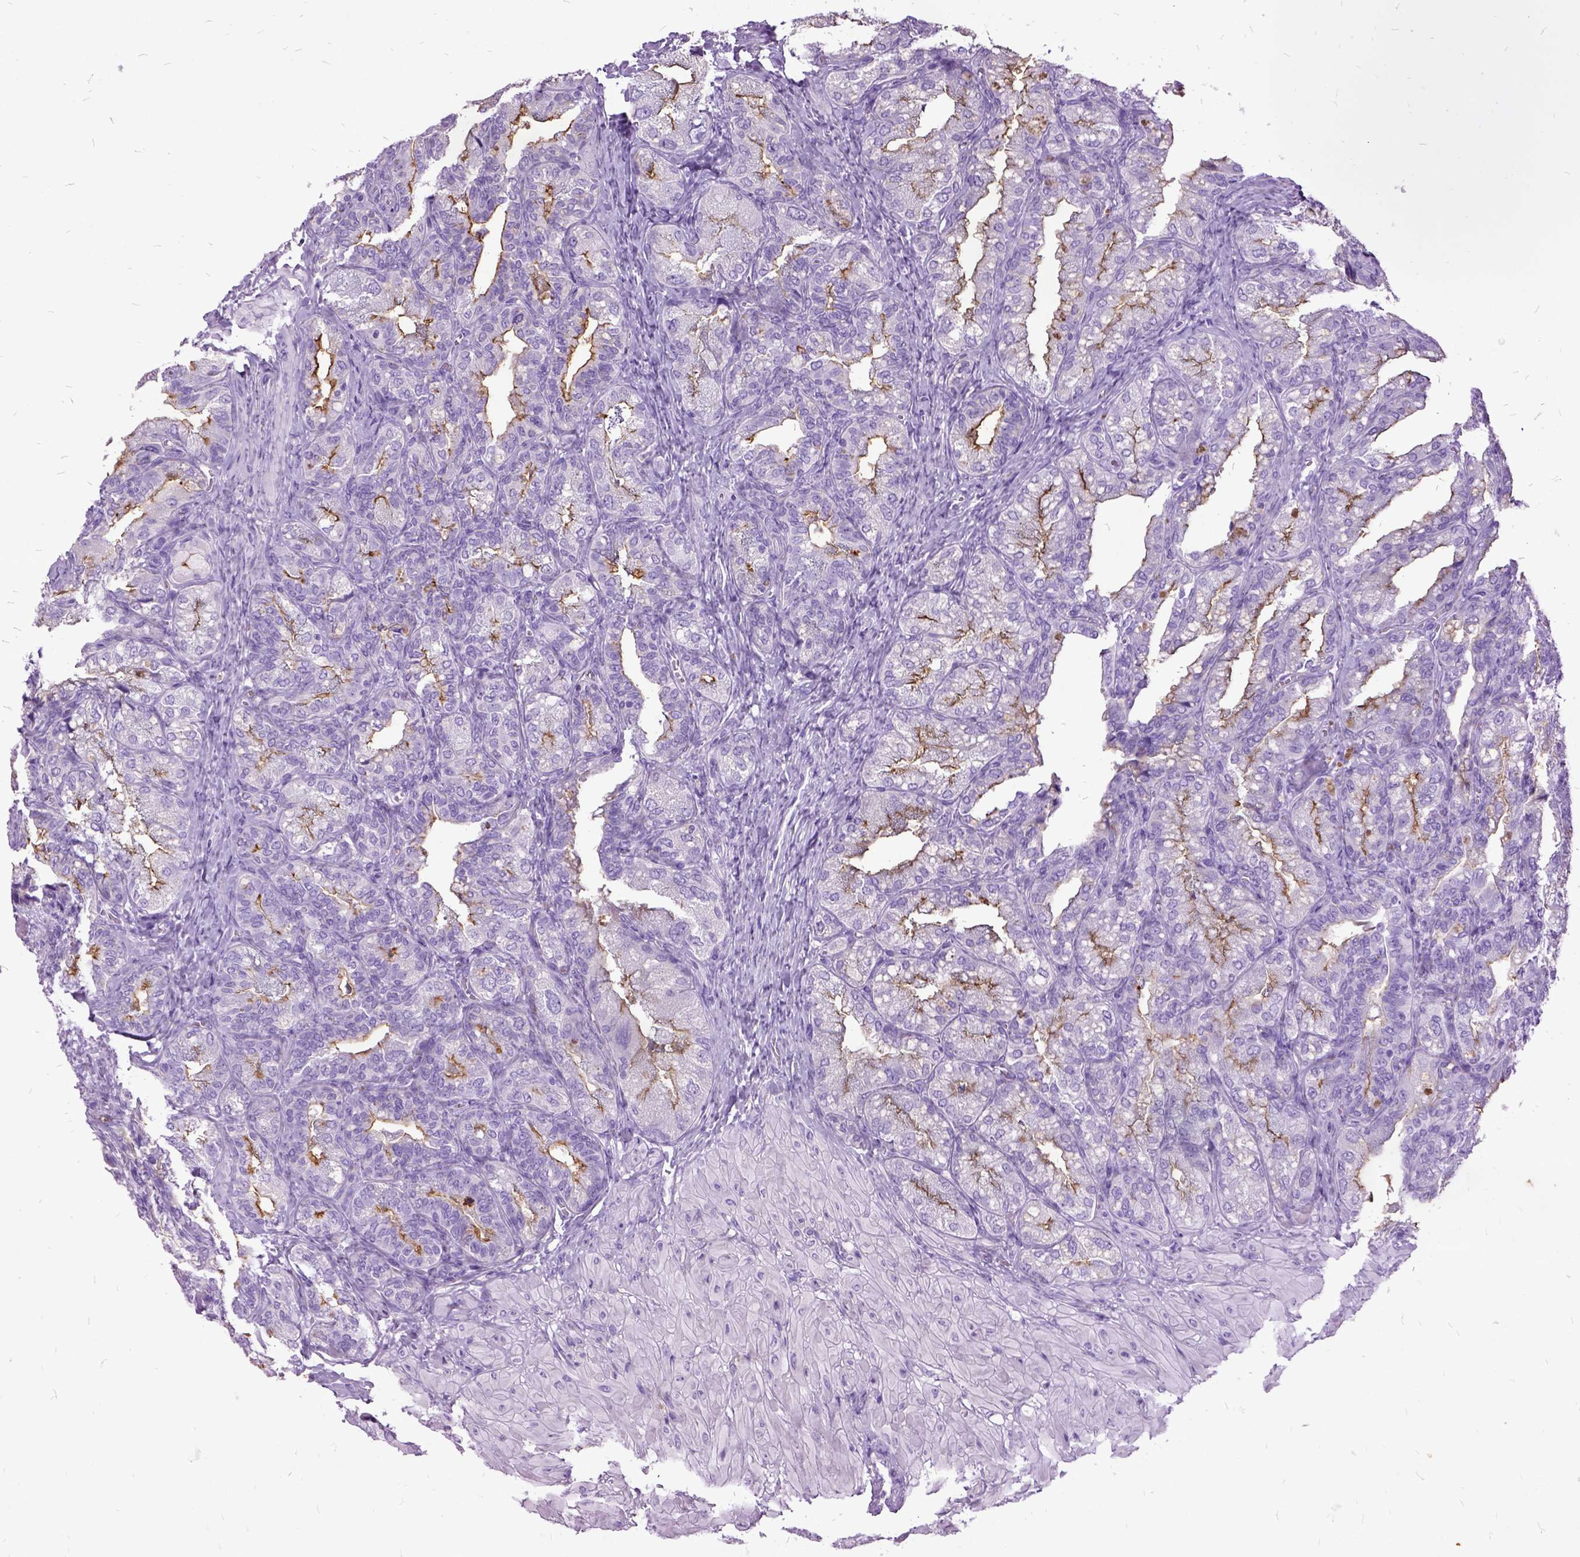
{"staining": {"intensity": "moderate", "quantity": "25%-75%", "location": "cytoplasmic/membranous"}, "tissue": "seminal vesicle", "cell_type": "Glandular cells", "image_type": "normal", "snomed": [{"axis": "morphology", "description": "Normal tissue, NOS"}, {"axis": "topography", "description": "Seminal veicle"}], "caption": "Immunohistochemistry (IHC) photomicrograph of benign seminal vesicle: seminal vesicle stained using immunohistochemistry displays medium levels of moderate protein expression localized specifically in the cytoplasmic/membranous of glandular cells, appearing as a cytoplasmic/membranous brown color.", "gene": "MME", "patient": {"sex": "male", "age": 57}}